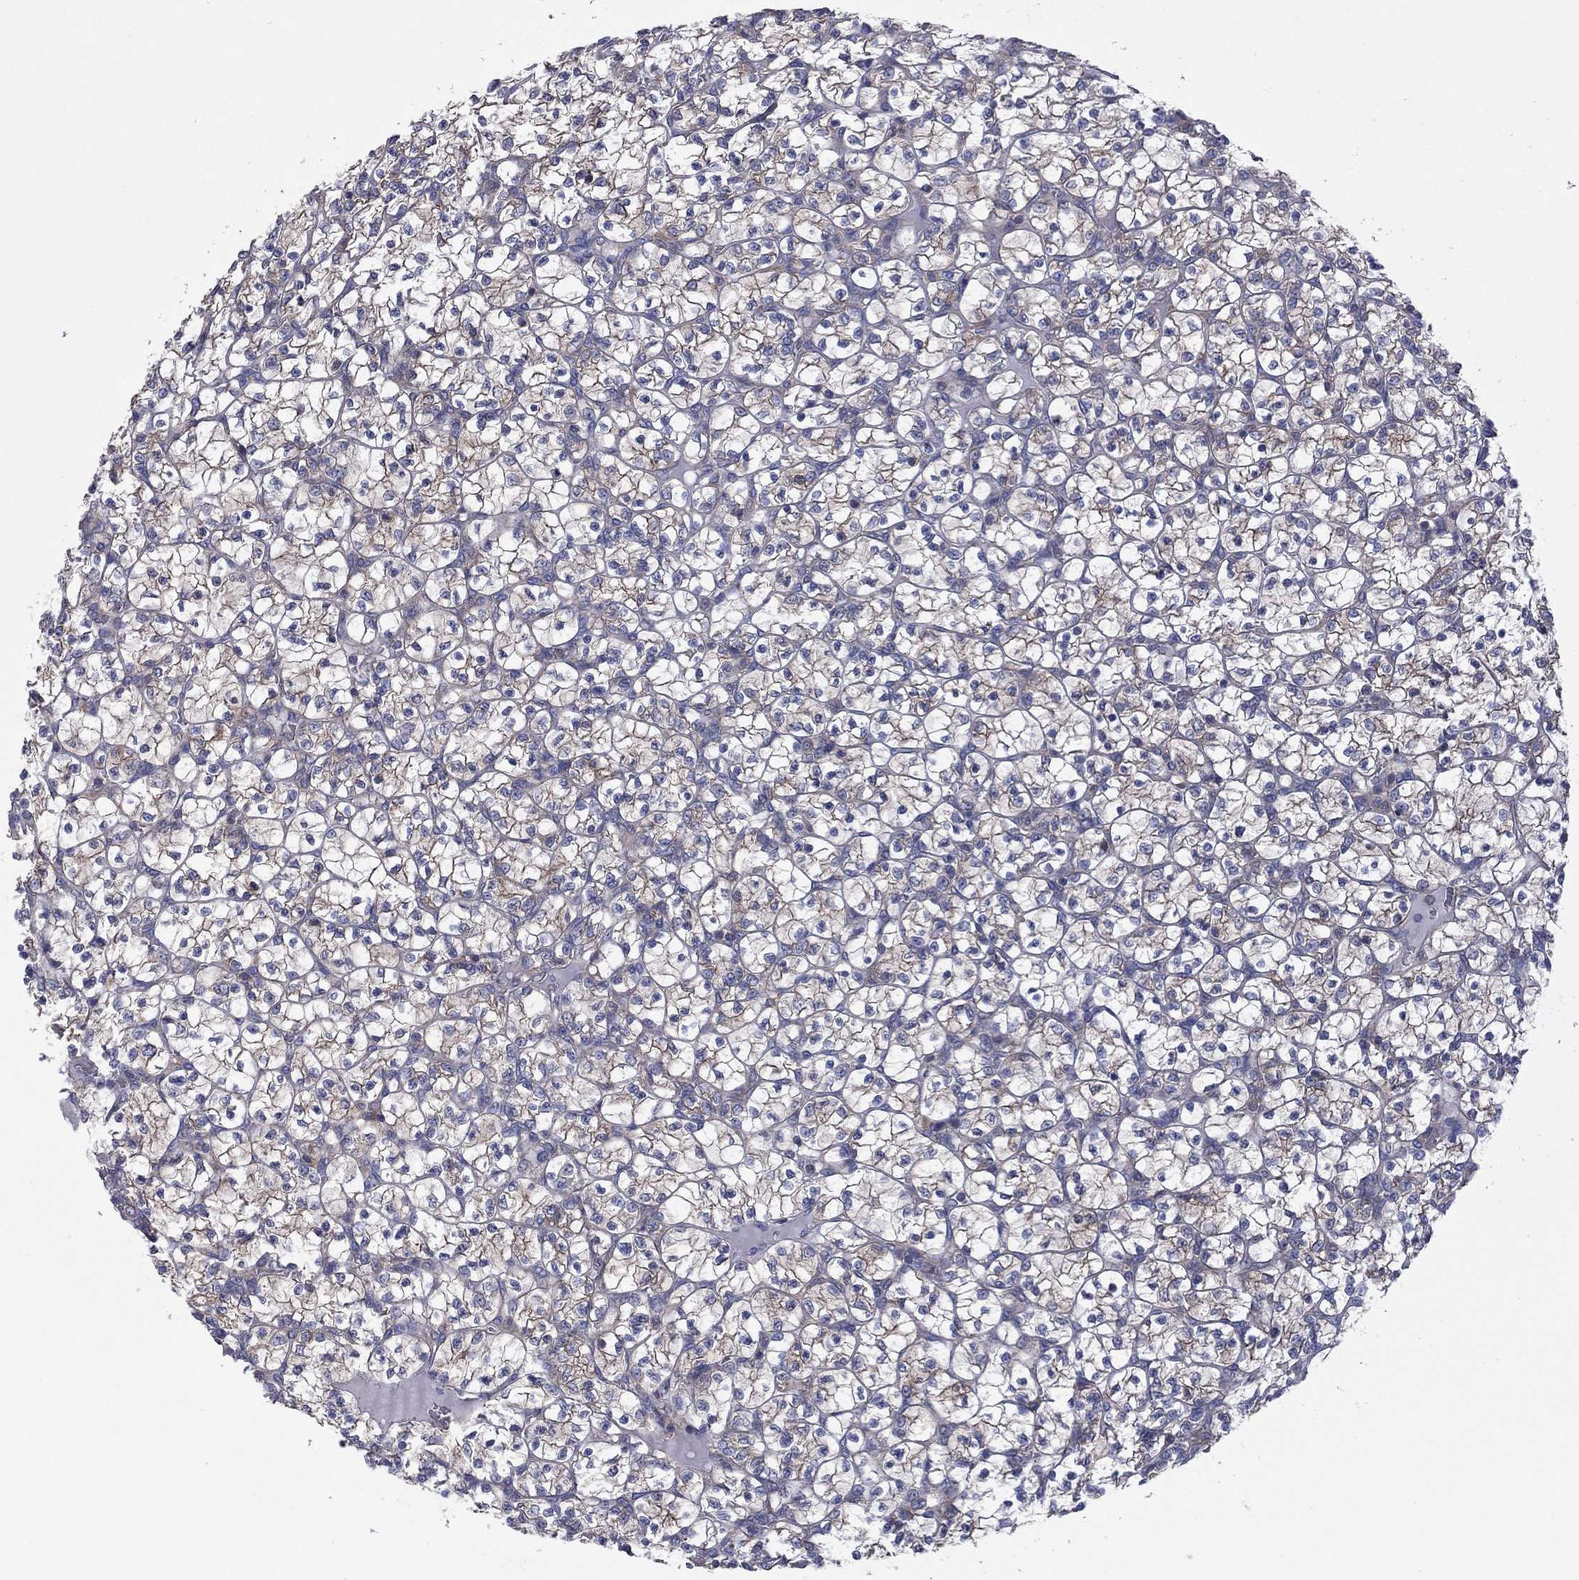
{"staining": {"intensity": "moderate", "quantity": "<25%", "location": "cytoplasmic/membranous"}, "tissue": "renal cancer", "cell_type": "Tumor cells", "image_type": "cancer", "snomed": [{"axis": "morphology", "description": "Adenocarcinoma, NOS"}, {"axis": "topography", "description": "Kidney"}], "caption": "This histopathology image demonstrates immunohistochemistry staining of adenocarcinoma (renal), with low moderate cytoplasmic/membranous staining in about <25% of tumor cells.", "gene": "RNF123", "patient": {"sex": "female", "age": 89}}